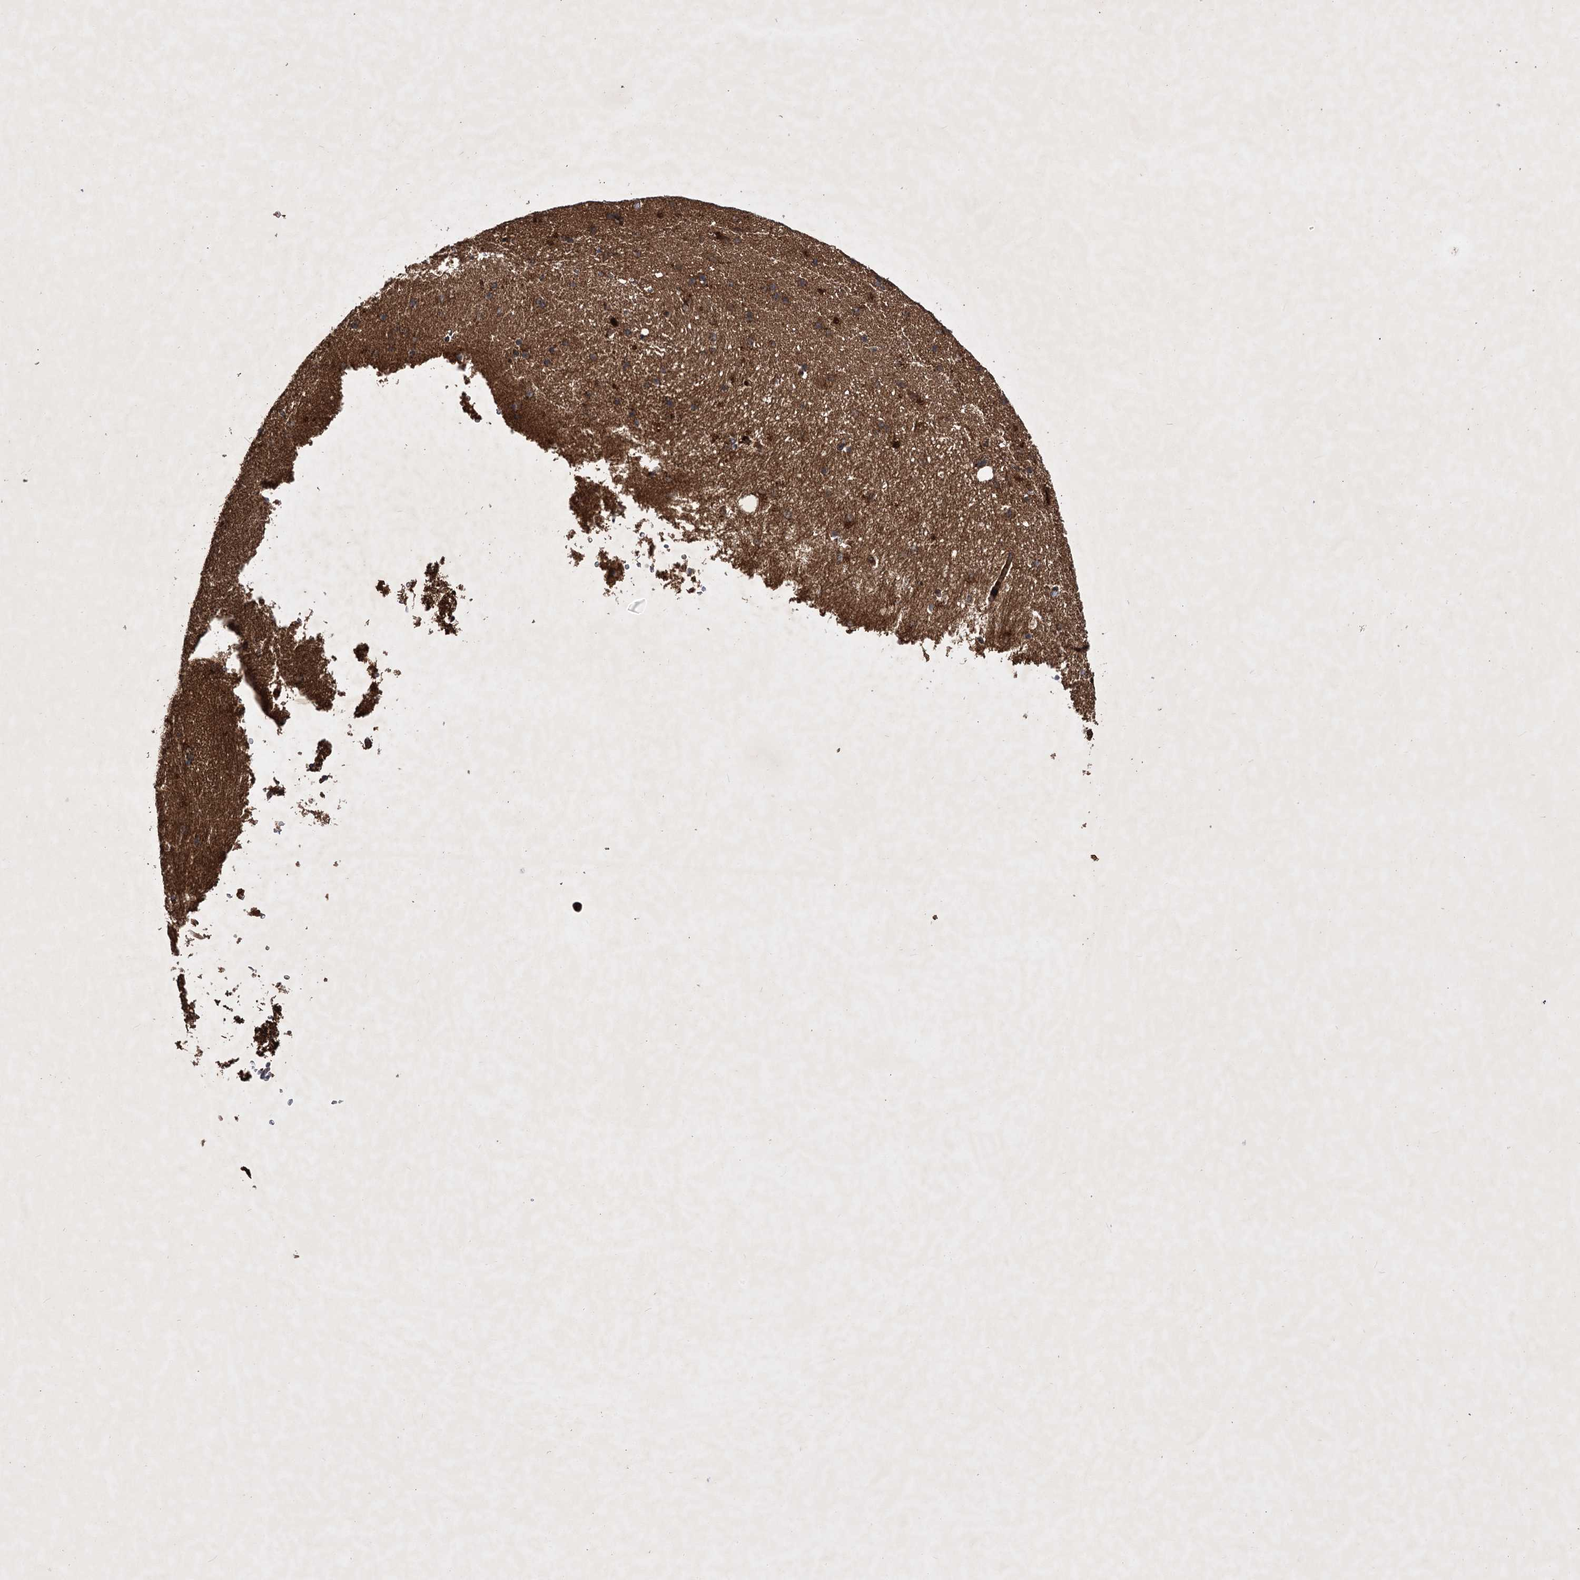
{"staining": {"intensity": "moderate", "quantity": "25%-75%", "location": "cytoplasmic/membranous"}, "tissue": "hippocampus", "cell_type": "Glial cells", "image_type": "normal", "snomed": [{"axis": "morphology", "description": "Normal tissue, NOS"}, {"axis": "topography", "description": "Hippocampus"}], "caption": "Moderate cytoplasmic/membranous staining is present in approximately 25%-75% of glial cells in benign hippocampus.", "gene": "DNAJC13", "patient": {"sex": "male", "age": 45}}